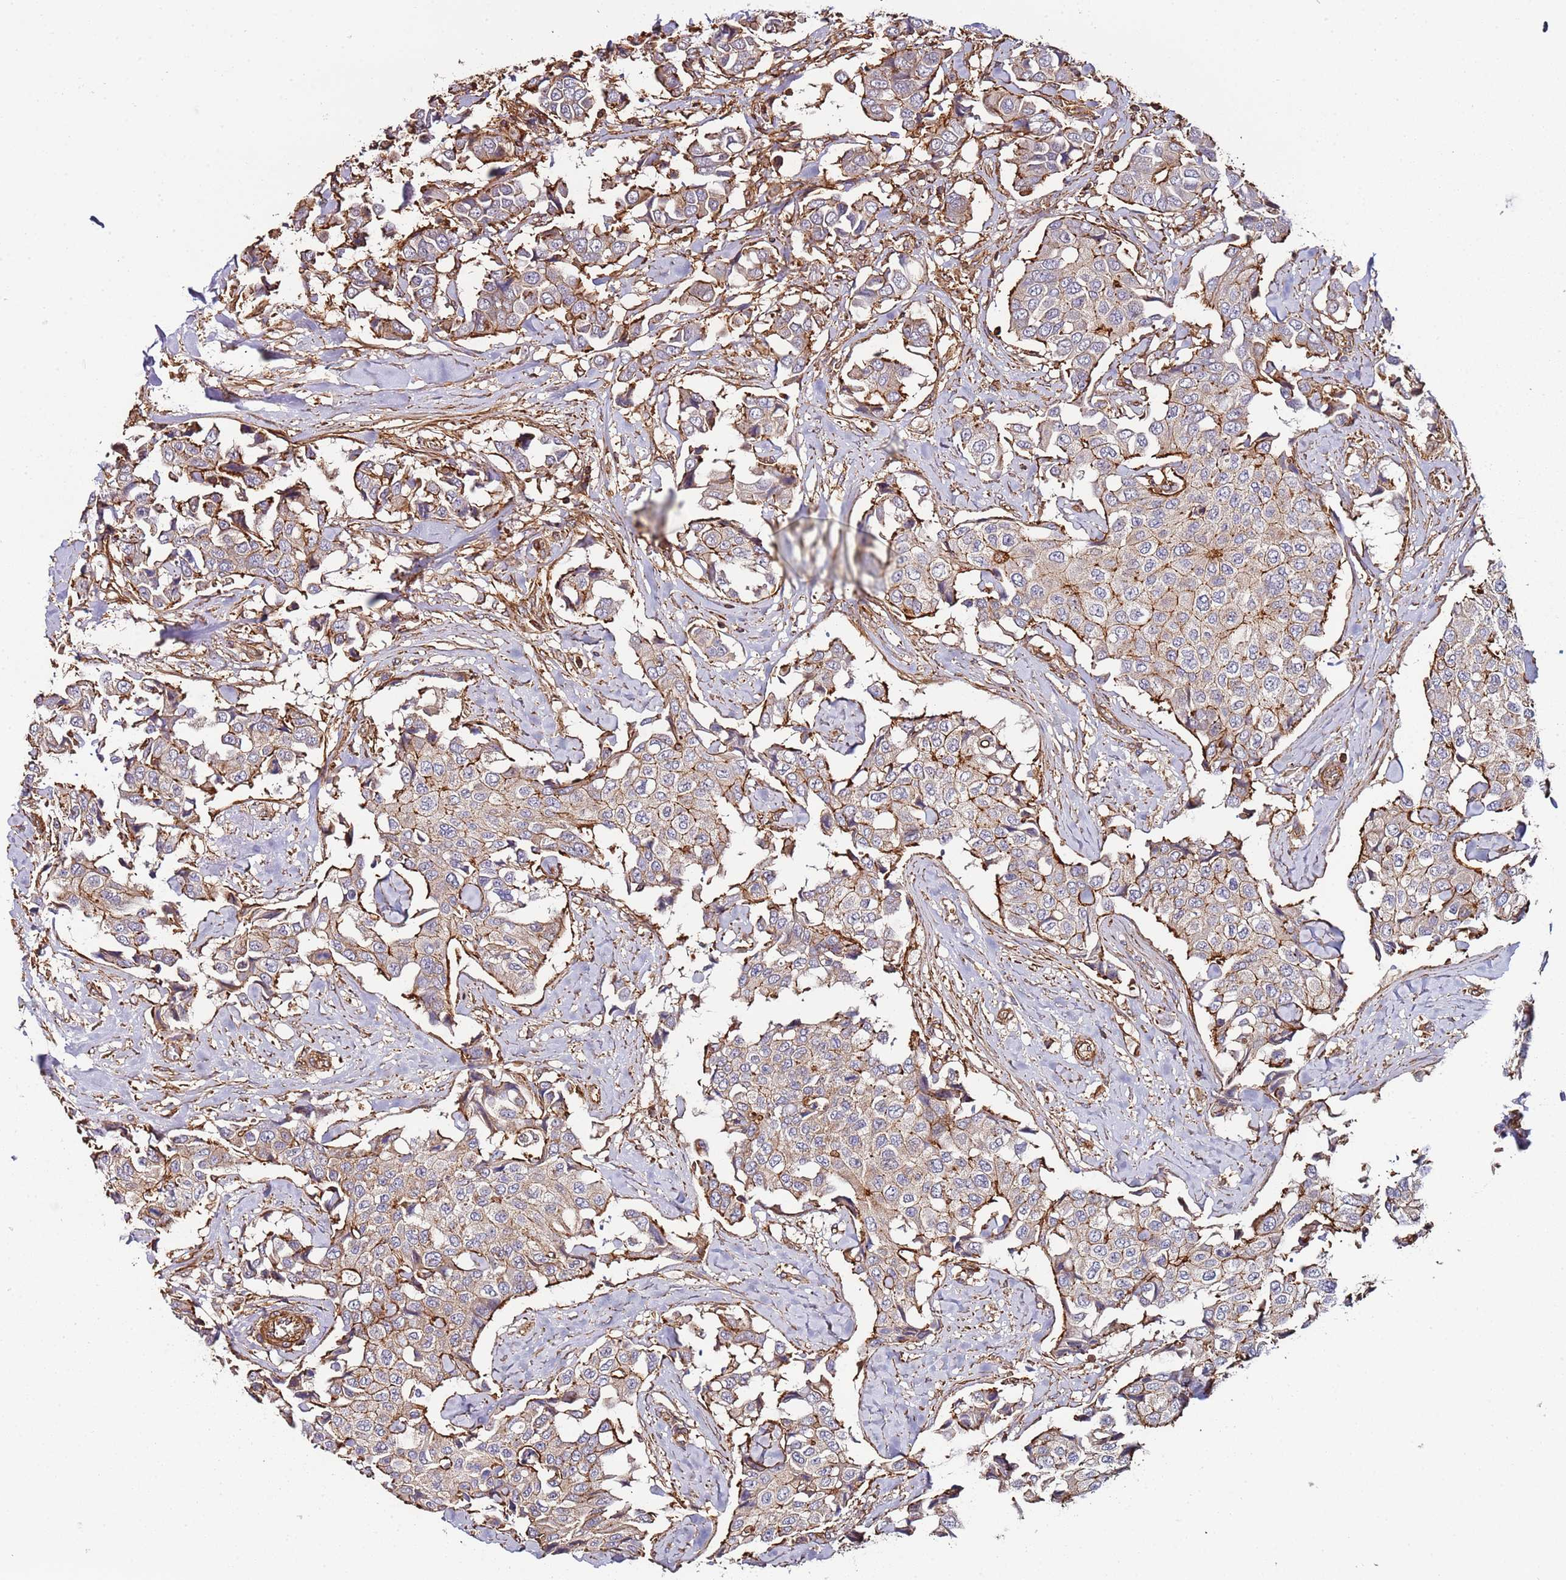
{"staining": {"intensity": "moderate", "quantity": "<25%", "location": "cytoplasmic/membranous"}, "tissue": "breast cancer", "cell_type": "Tumor cells", "image_type": "cancer", "snomed": [{"axis": "morphology", "description": "Duct carcinoma"}, {"axis": "topography", "description": "Breast"}], "caption": "Immunohistochemistry (IHC) photomicrograph of neoplastic tissue: human breast cancer stained using immunohistochemistry (IHC) reveals low levels of moderate protein expression localized specifically in the cytoplasmic/membranous of tumor cells, appearing as a cytoplasmic/membranous brown color.", "gene": "CYP2U1", "patient": {"sex": "female", "age": 80}}